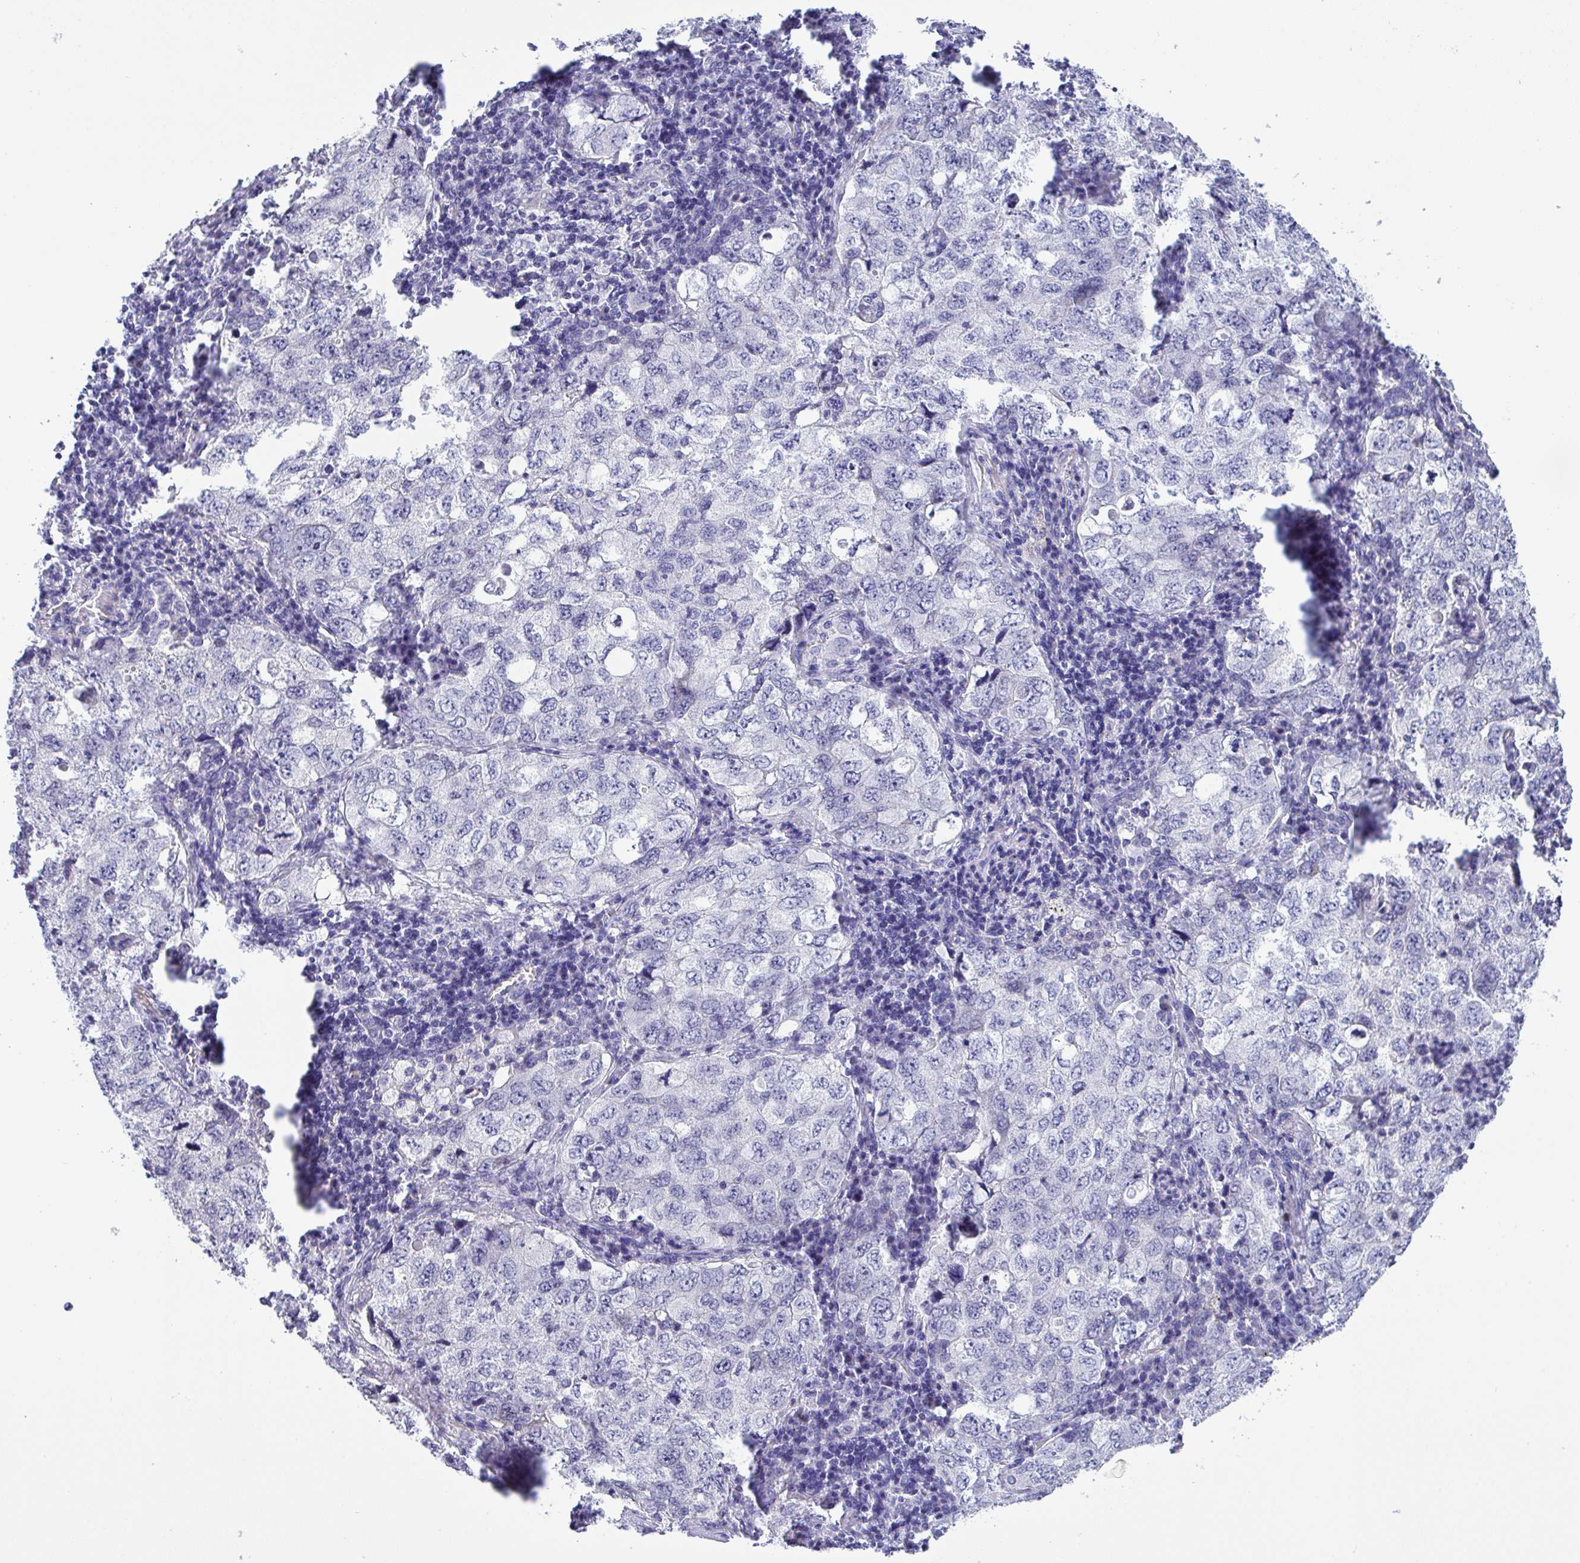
{"staining": {"intensity": "negative", "quantity": "none", "location": "none"}, "tissue": "lung cancer", "cell_type": "Tumor cells", "image_type": "cancer", "snomed": [{"axis": "morphology", "description": "Adenocarcinoma, NOS"}, {"axis": "topography", "description": "Lung"}], "caption": "A high-resolution micrograph shows immunohistochemistry staining of lung cancer (adenocarcinoma), which exhibits no significant positivity in tumor cells. The staining was performed using DAB to visualize the protein expression in brown, while the nuclei were stained in blue with hematoxylin (Magnification: 20x).", "gene": "YBX2", "patient": {"sex": "female", "age": 57}}